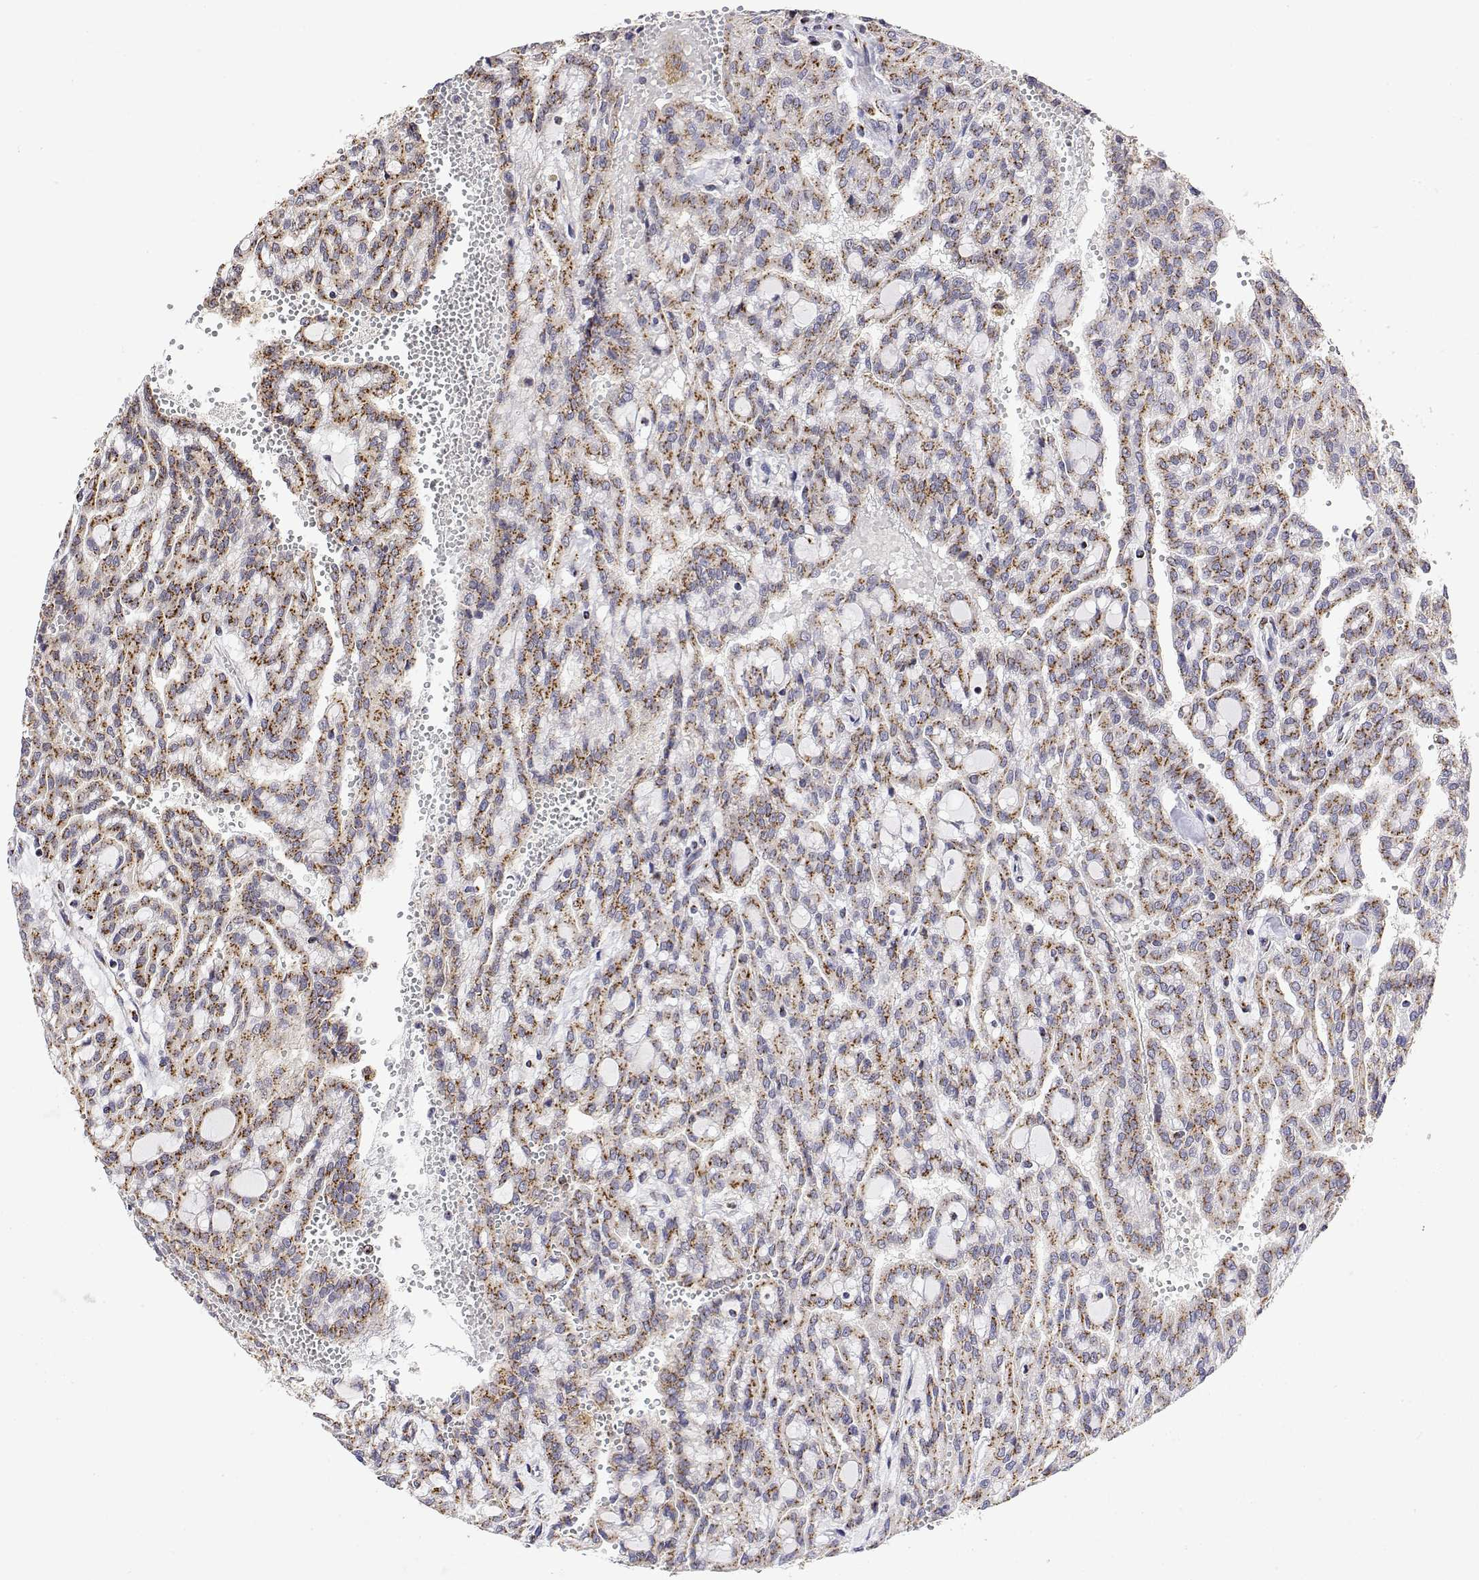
{"staining": {"intensity": "moderate", "quantity": ">75%", "location": "cytoplasmic/membranous"}, "tissue": "renal cancer", "cell_type": "Tumor cells", "image_type": "cancer", "snomed": [{"axis": "morphology", "description": "Adenocarcinoma, NOS"}, {"axis": "topography", "description": "Kidney"}], "caption": "Adenocarcinoma (renal) stained with DAB immunohistochemistry demonstrates medium levels of moderate cytoplasmic/membranous staining in approximately >75% of tumor cells.", "gene": "YIPF3", "patient": {"sex": "male", "age": 63}}